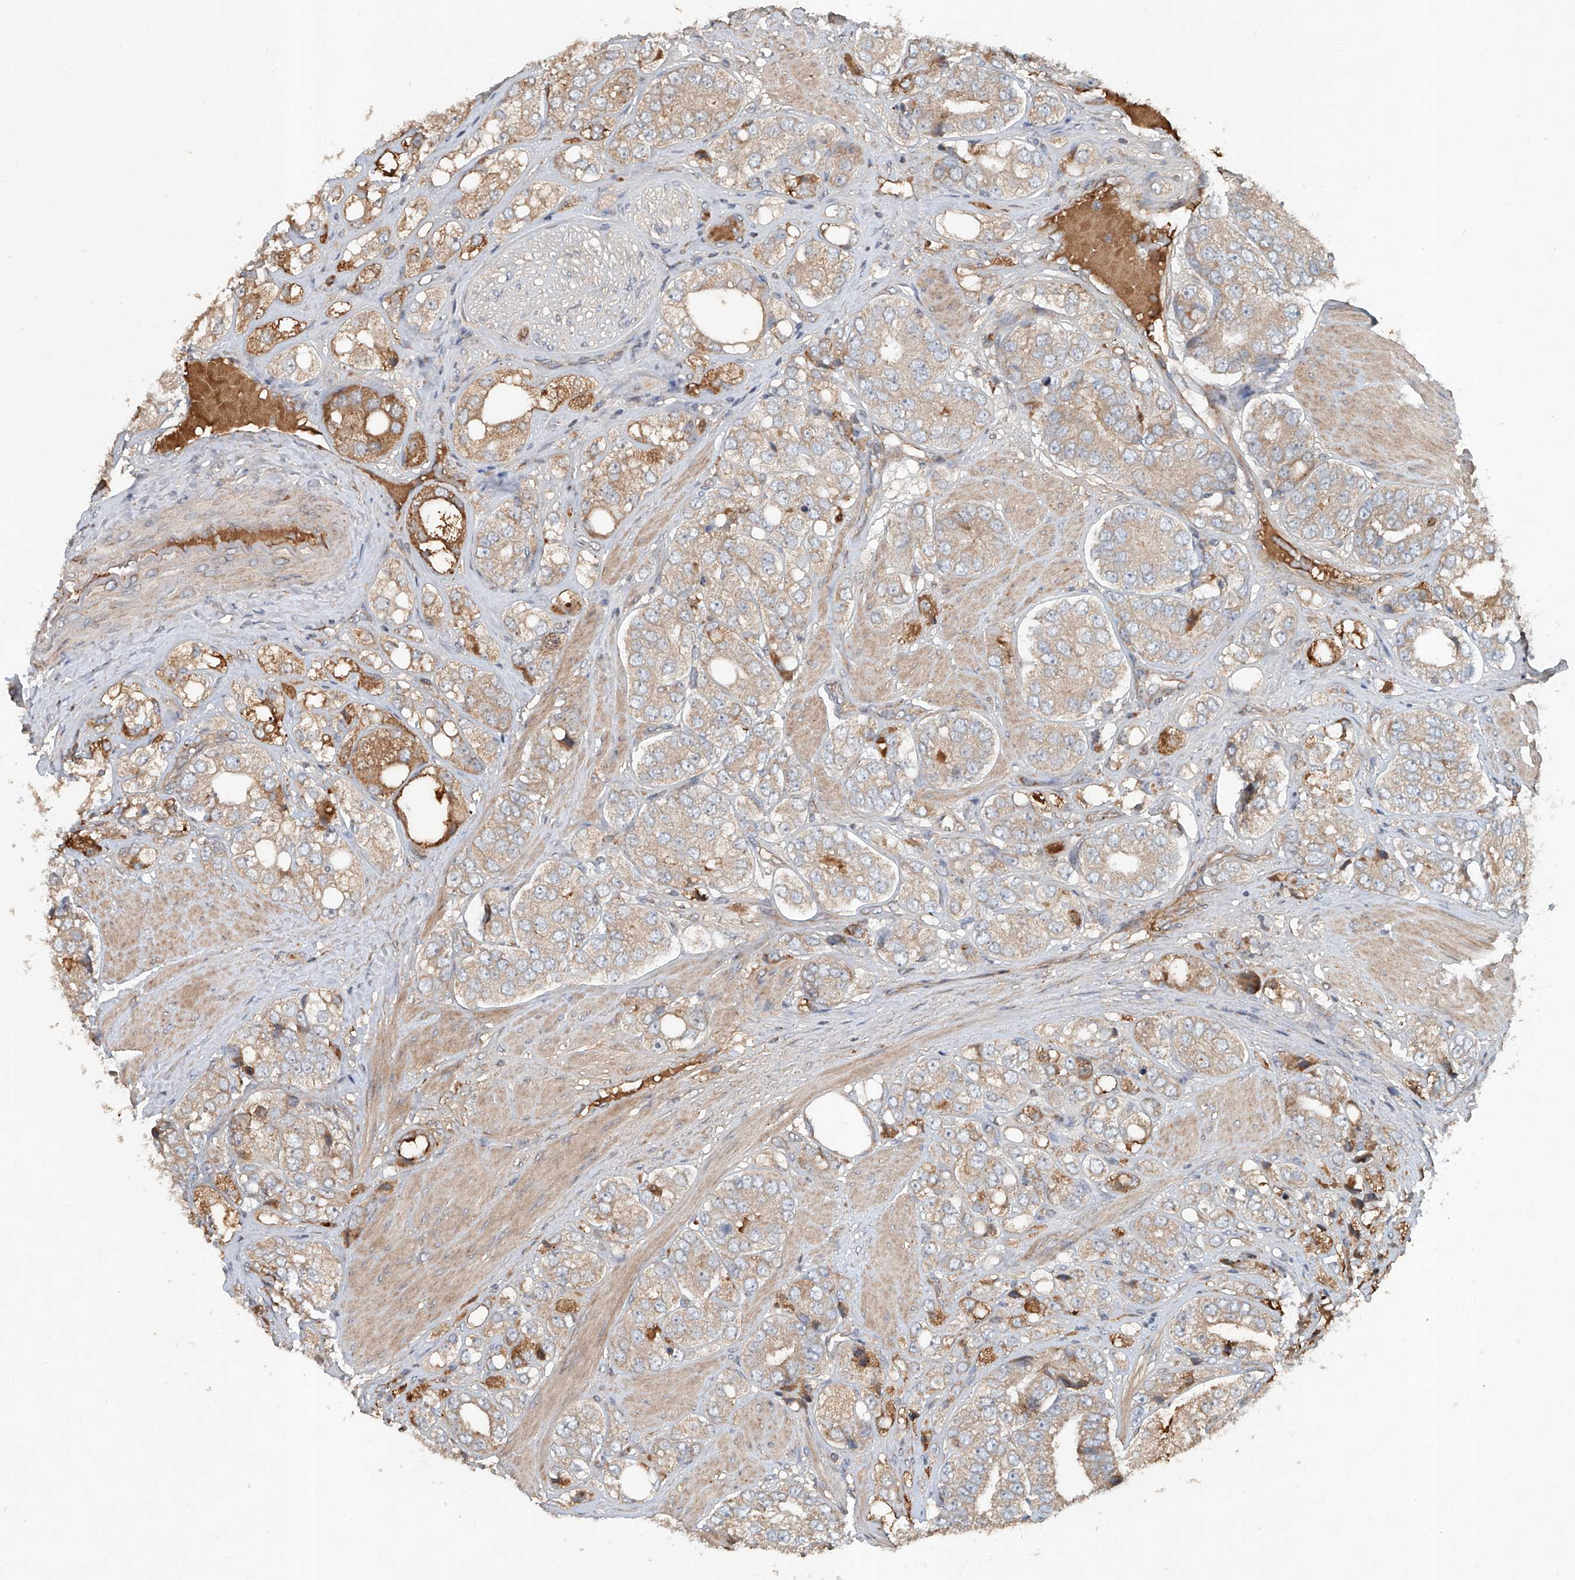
{"staining": {"intensity": "weak", "quantity": ">75%", "location": "cytoplasmic/membranous"}, "tissue": "prostate cancer", "cell_type": "Tumor cells", "image_type": "cancer", "snomed": [{"axis": "morphology", "description": "Adenocarcinoma, High grade"}, {"axis": "topography", "description": "Prostate"}], "caption": "Protein expression analysis of human prostate adenocarcinoma (high-grade) reveals weak cytoplasmic/membranous positivity in approximately >75% of tumor cells. (Brightfield microscopy of DAB IHC at high magnification).", "gene": "ADAM23", "patient": {"sex": "male", "age": 50}}